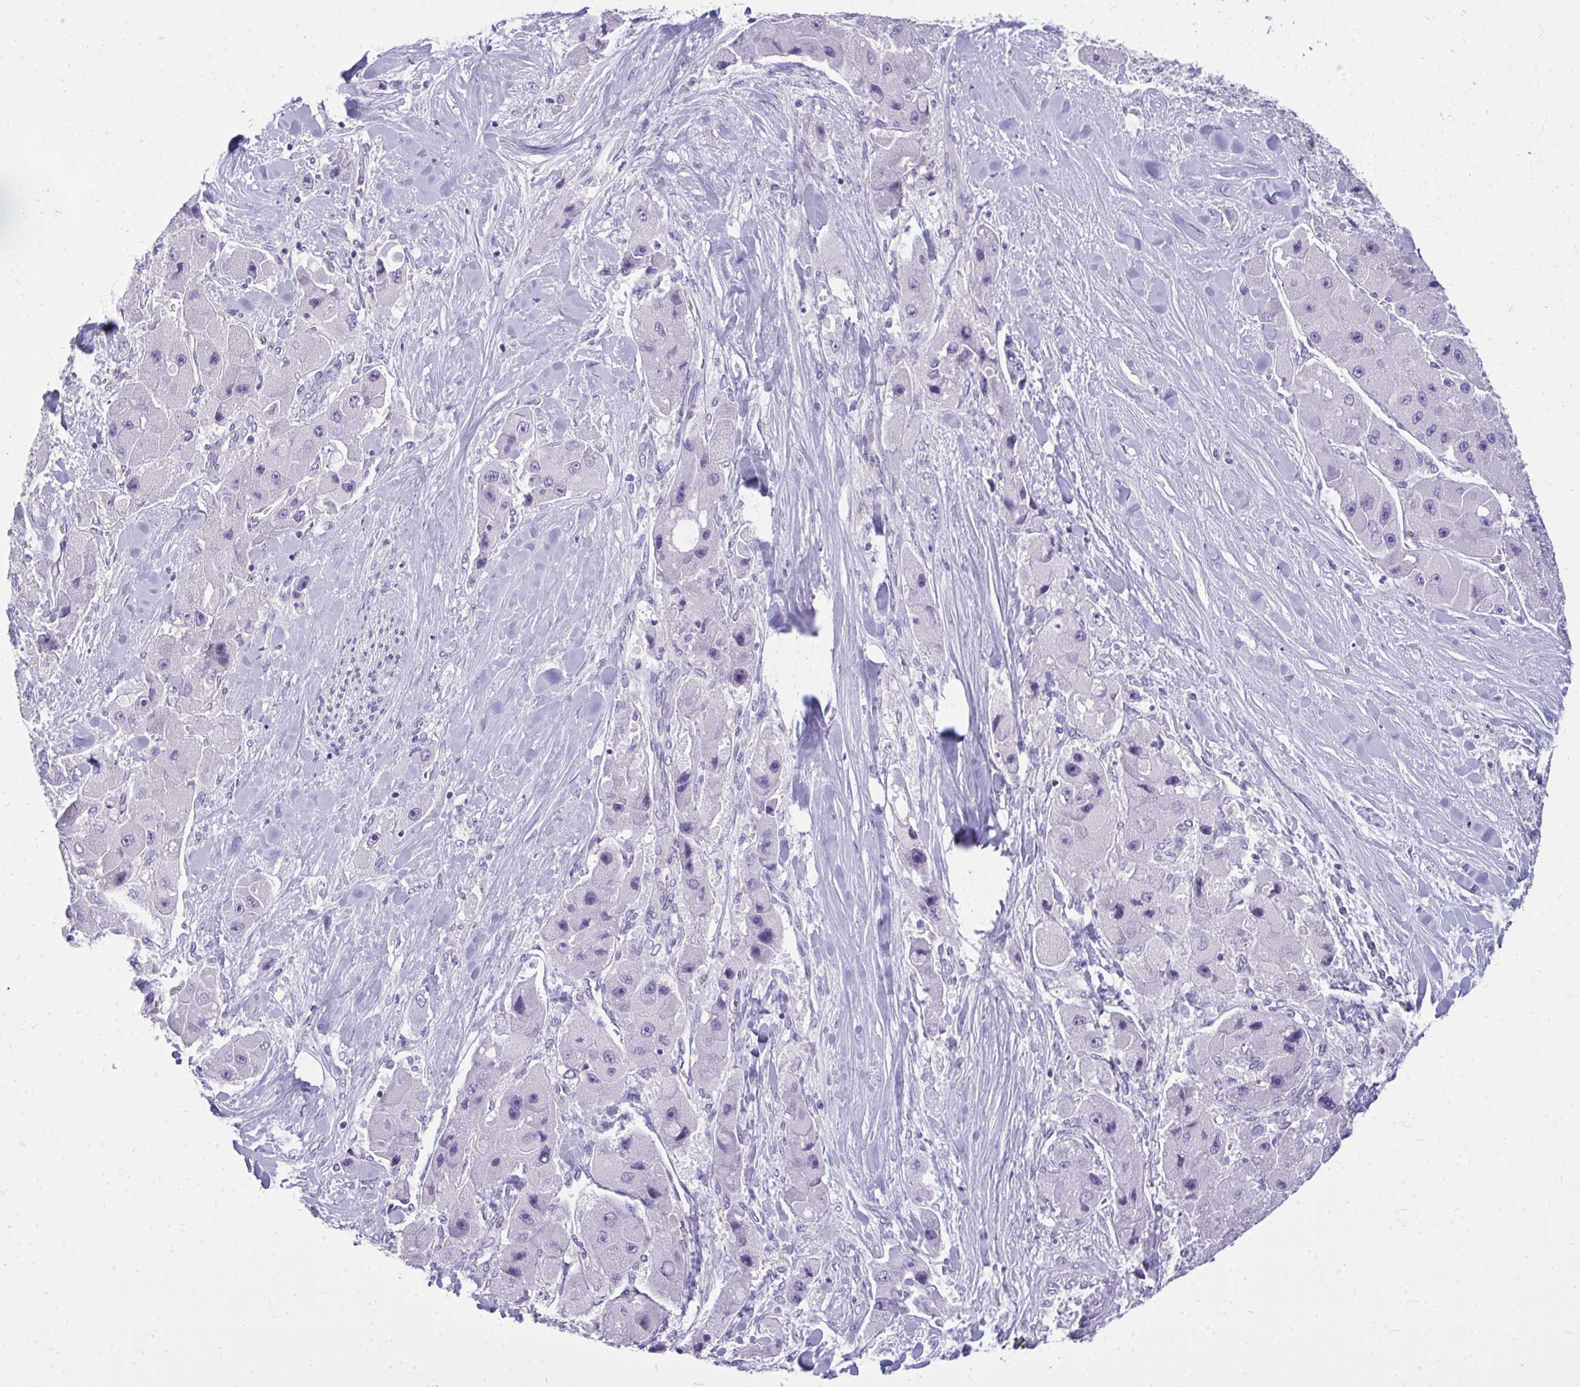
{"staining": {"intensity": "negative", "quantity": "none", "location": "none"}, "tissue": "liver cancer", "cell_type": "Tumor cells", "image_type": "cancer", "snomed": [{"axis": "morphology", "description": "Carcinoma, Hepatocellular, NOS"}, {"axis": "topography", "description": "Liver"}], "caption": "Human liver cancer (hepatocellular carcinoma) stained for a protein using immunohistochemistry exhibits no positivity in tumor cells.", "gene": "FABP3", "patient": {"sex": "male", "age": 24}}